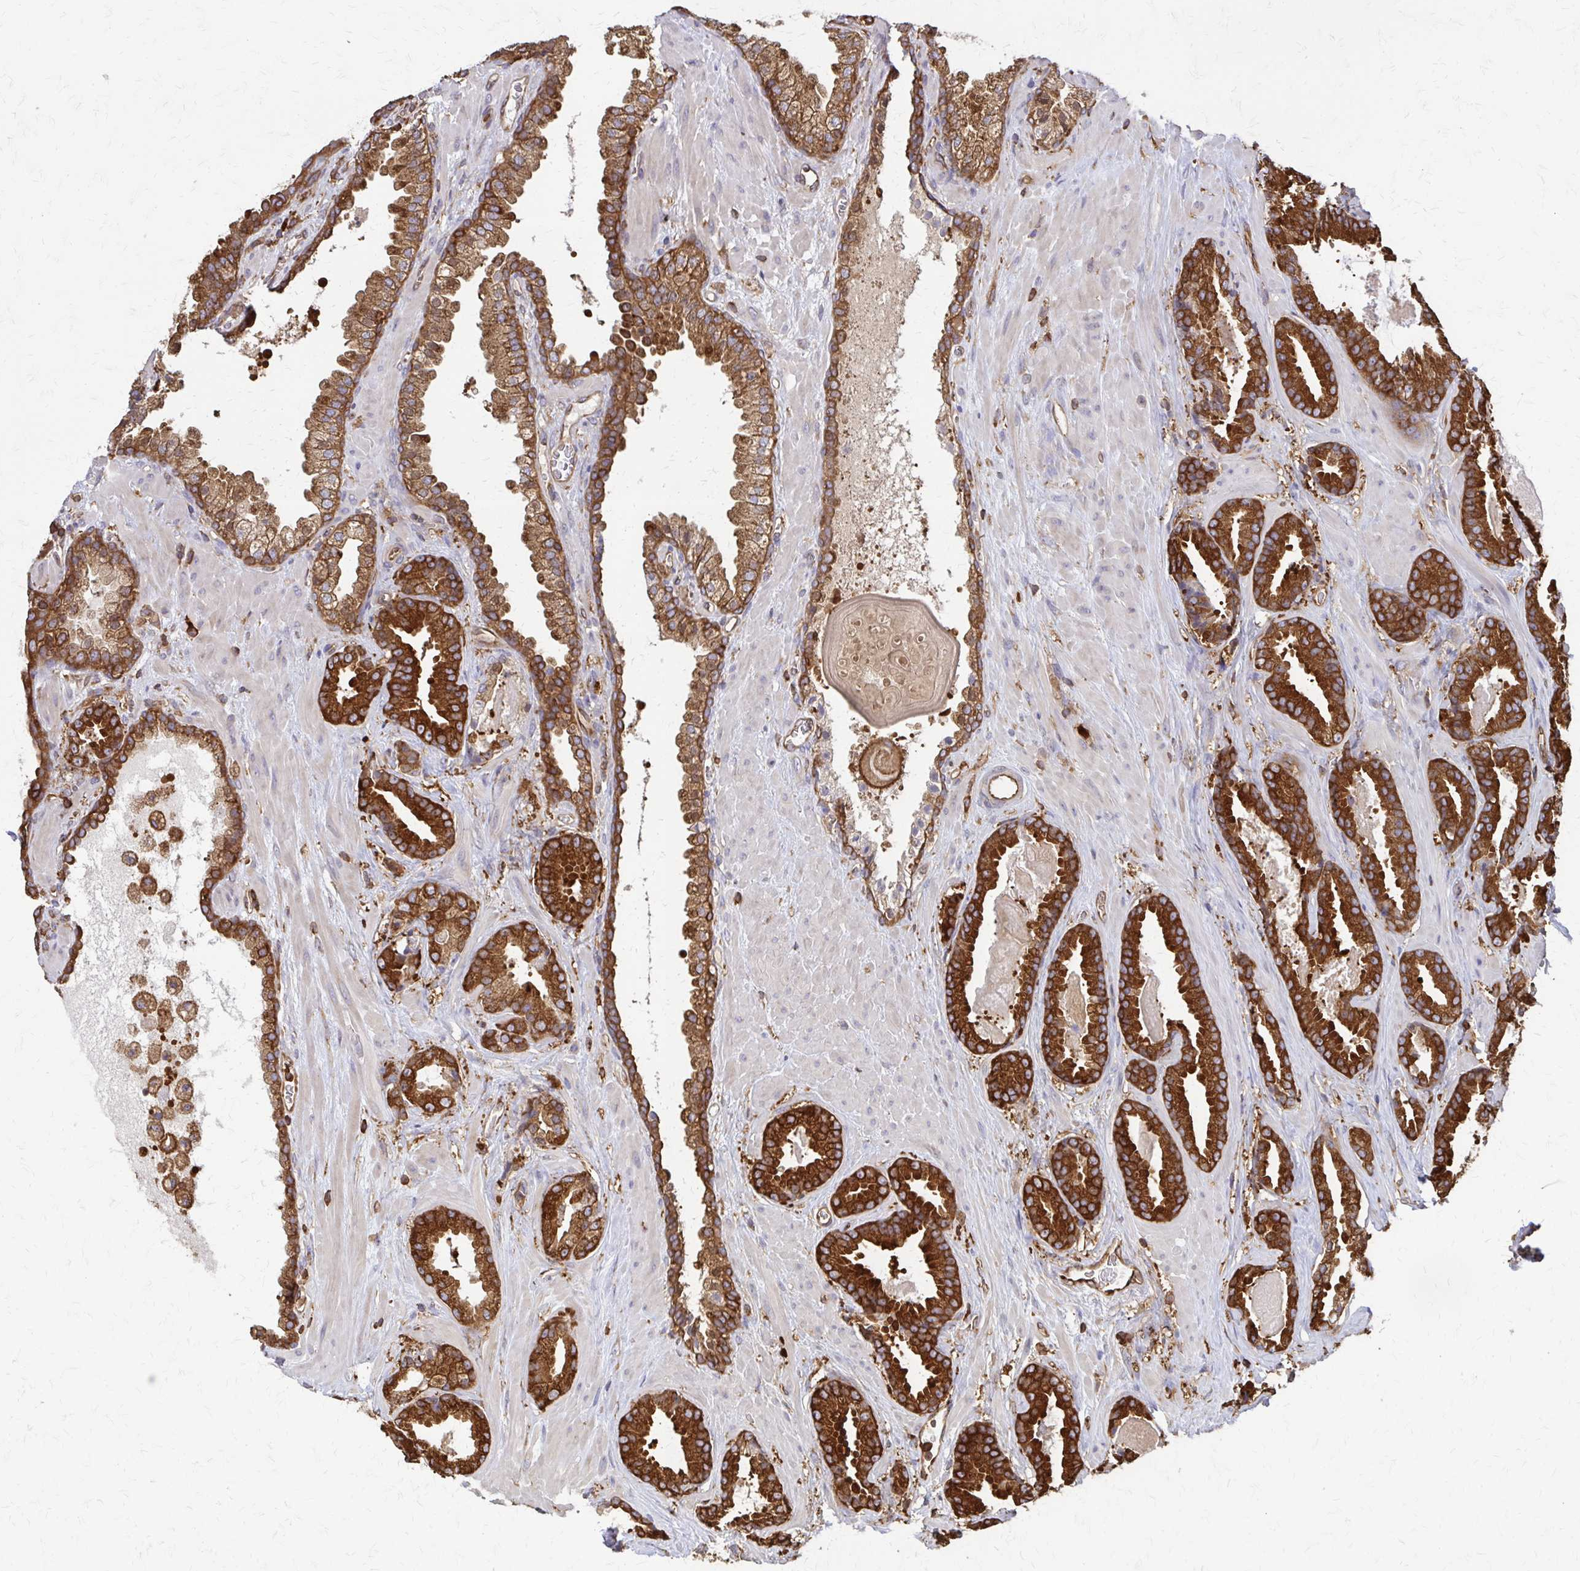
{"staining": {"intensity": "strong", "quantity": ">75%", "location": "cytoplasmic/membranous"}, "tissue": "prostate cancer", "cell_type": "Tumor cells", "image_type": "cancer", "snomed": [{"axis": "morphology", "description": "Adenocarcinoma, Low grade"}, {"axis": "topography", "description": "Prostate"}], "caption": "Brown immunohistochemical staining in human low-grade adenocarcinoma (prostate) exhibits strong cytoplasmic/membranous staining in approximately >75% of tumor cells.", "gene": "EEF2", "patient": {"sex": "male", "age": 62}}